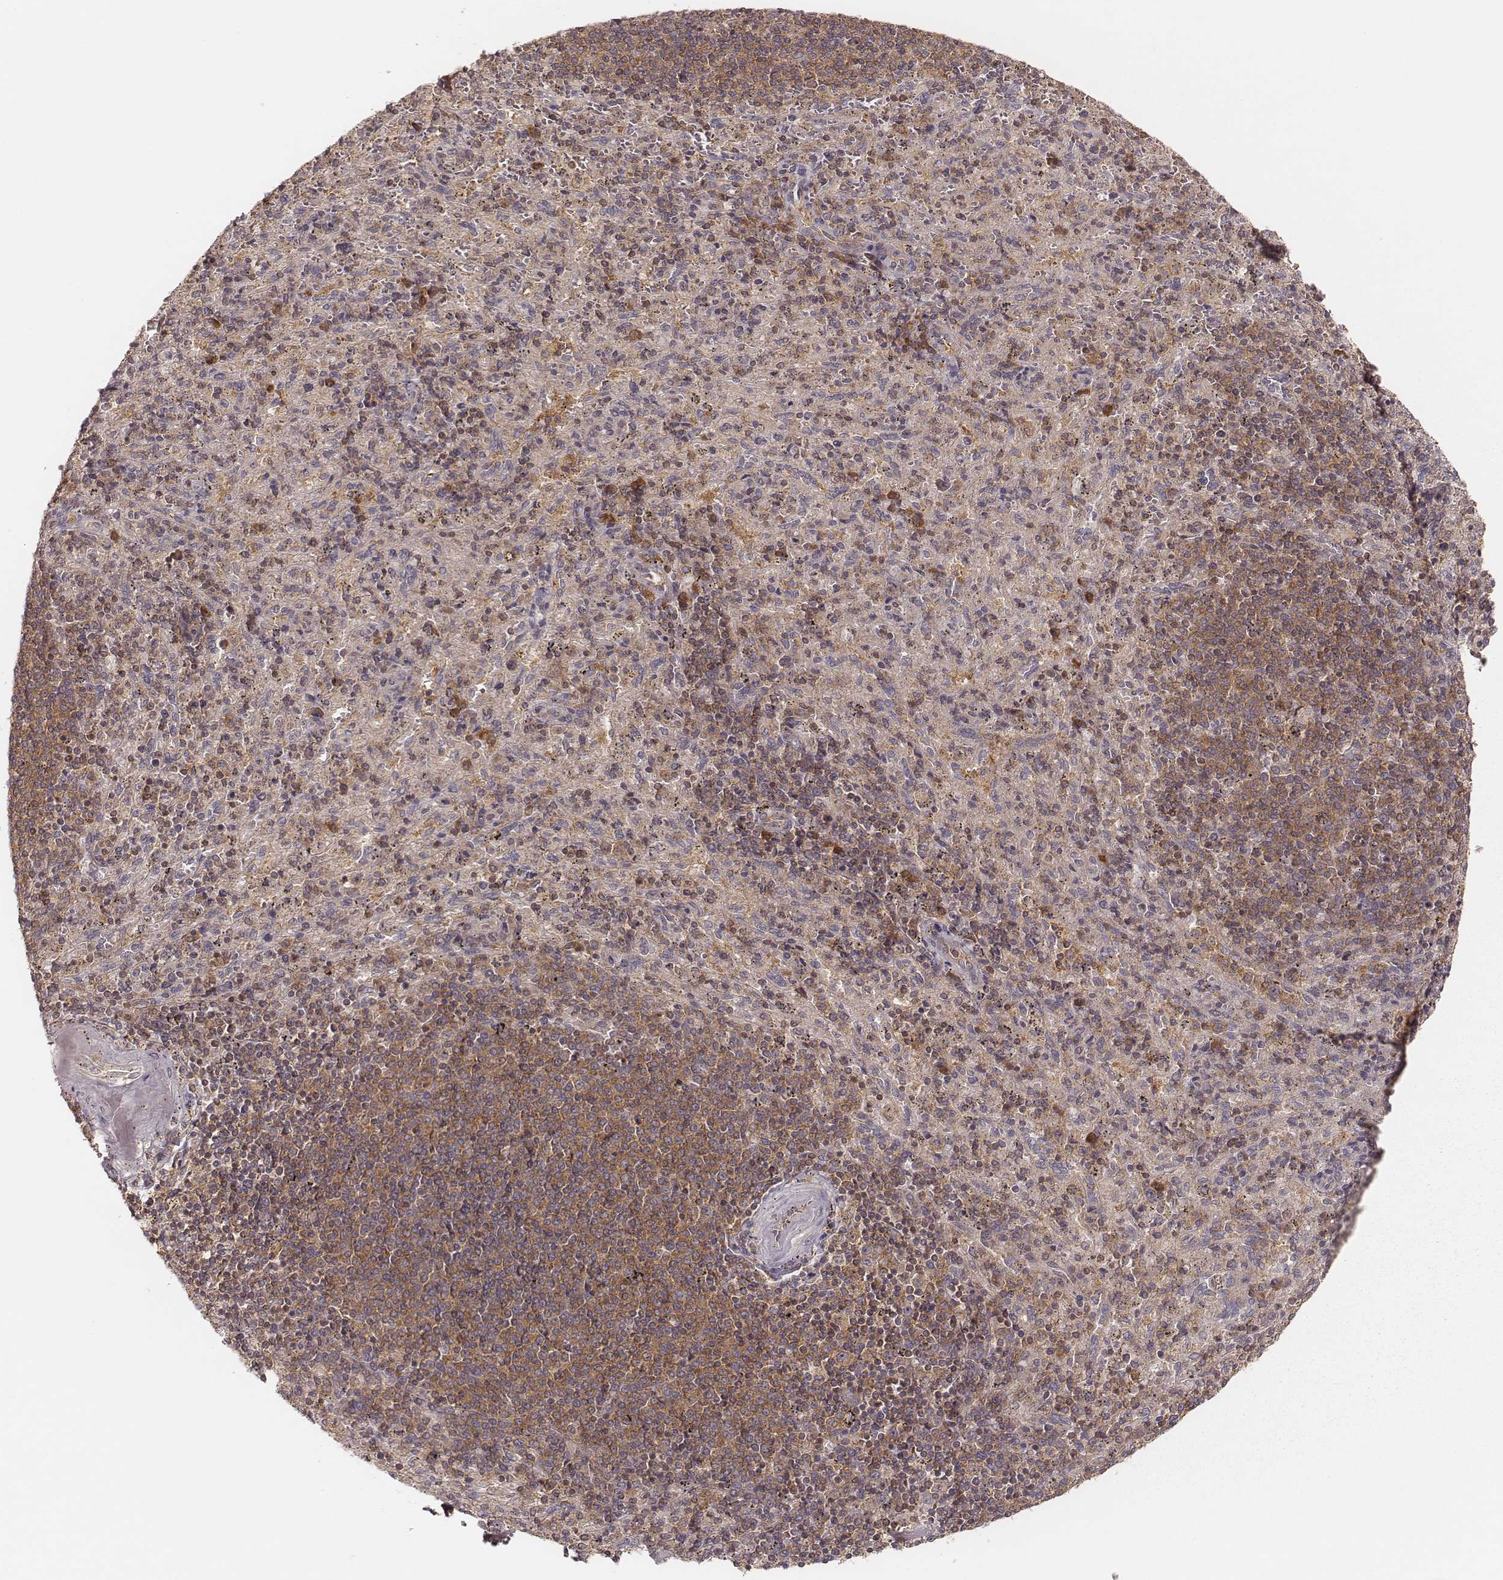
{"staining": {"intensity": "moderate", "quantity": "<25%", "location": "cytoplasmic/membranous"}, "tissue": "spleen", "cell_type": "Cells in red pulp", "image_type": "normal", "snomed": [{"axis": "morphology", "description": "Normal tissue, NOS"}, {"axis": "topography", "description": "Spleen"}], "caption": "Immunohistochemical staining of benign spleen reveals low levels of moderate cytoplasmic/membranous positivity in about <25% of cells in red pulp. (DAB (3,3'-diaminobenzidine) IHC with brightfield microscopy, high magnification).", "gene": "CARS1", "patient": {"sex": "male", "age": 57}}